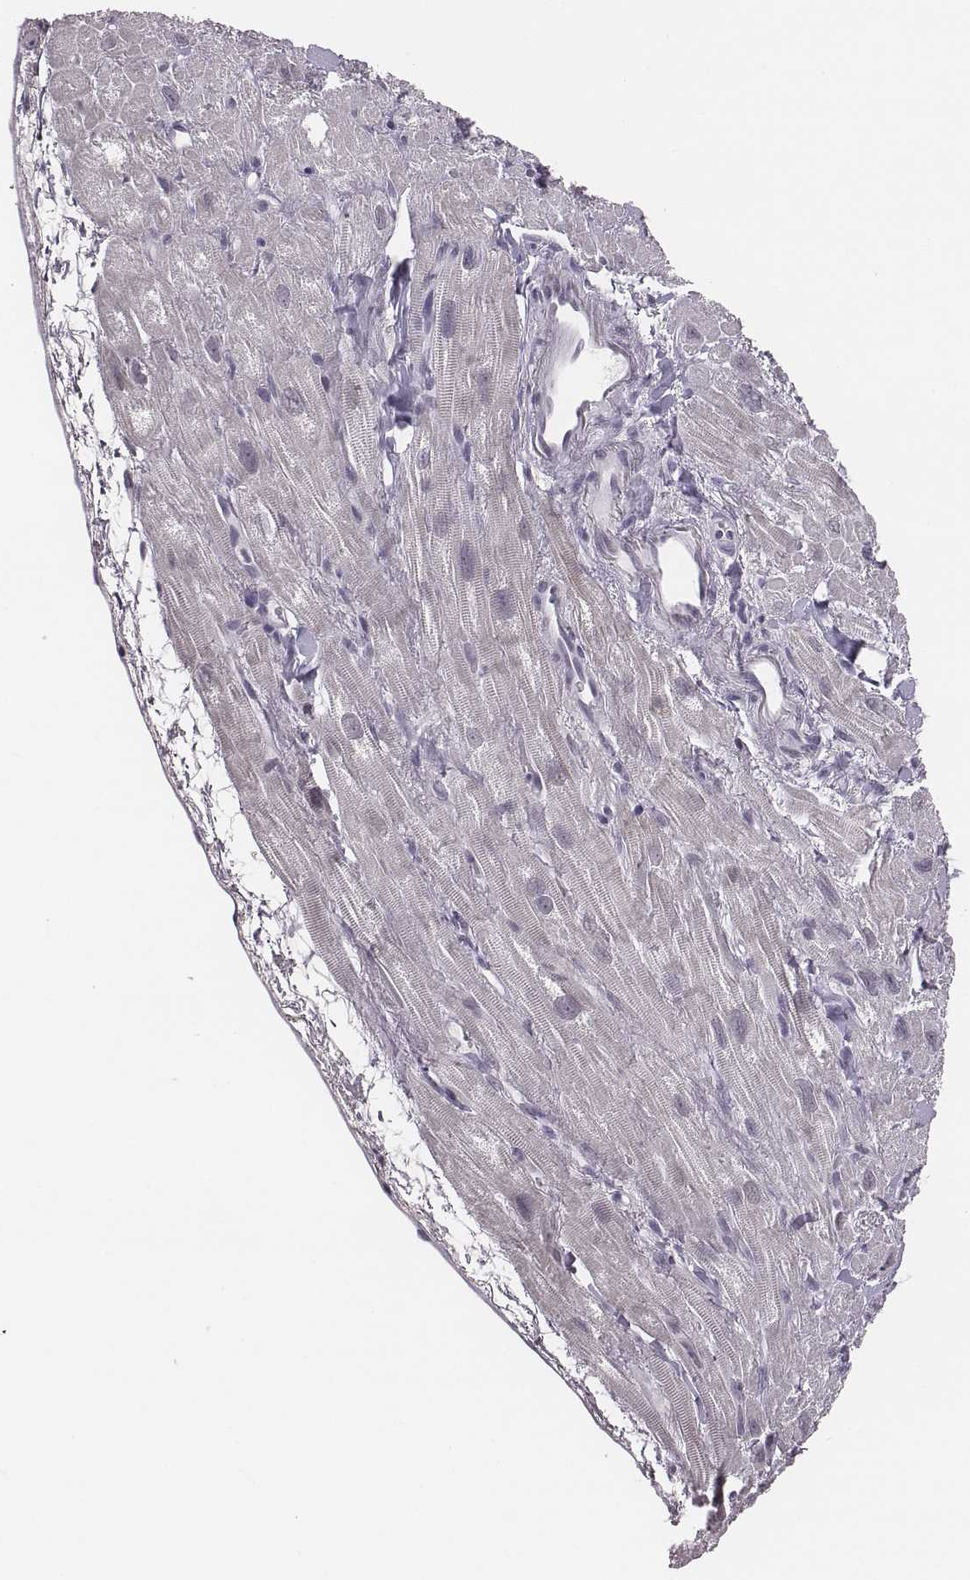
{"staining": {"intensity": "negative", "quantity": "none", "location": "none"}, "tissue": "heart muscle", "cell_type": "Cardiomyocytes", "image_type": "normal", "snomed": [{"axis": "morphology", "description": "Normal tissue, NOS"}, {"axis": "topography", "description": "Heart"}], "caption": "The image demonstrates no staining of cardiomyocytes in benign heart muscle. The staining is performed using DAB (3,3'-diaminobenzidine) brown chromogen with nuclei counter-stained in using hematoxylin.", "gene": "ACOD1", "patient": {"sex": "female", "age": 62}}